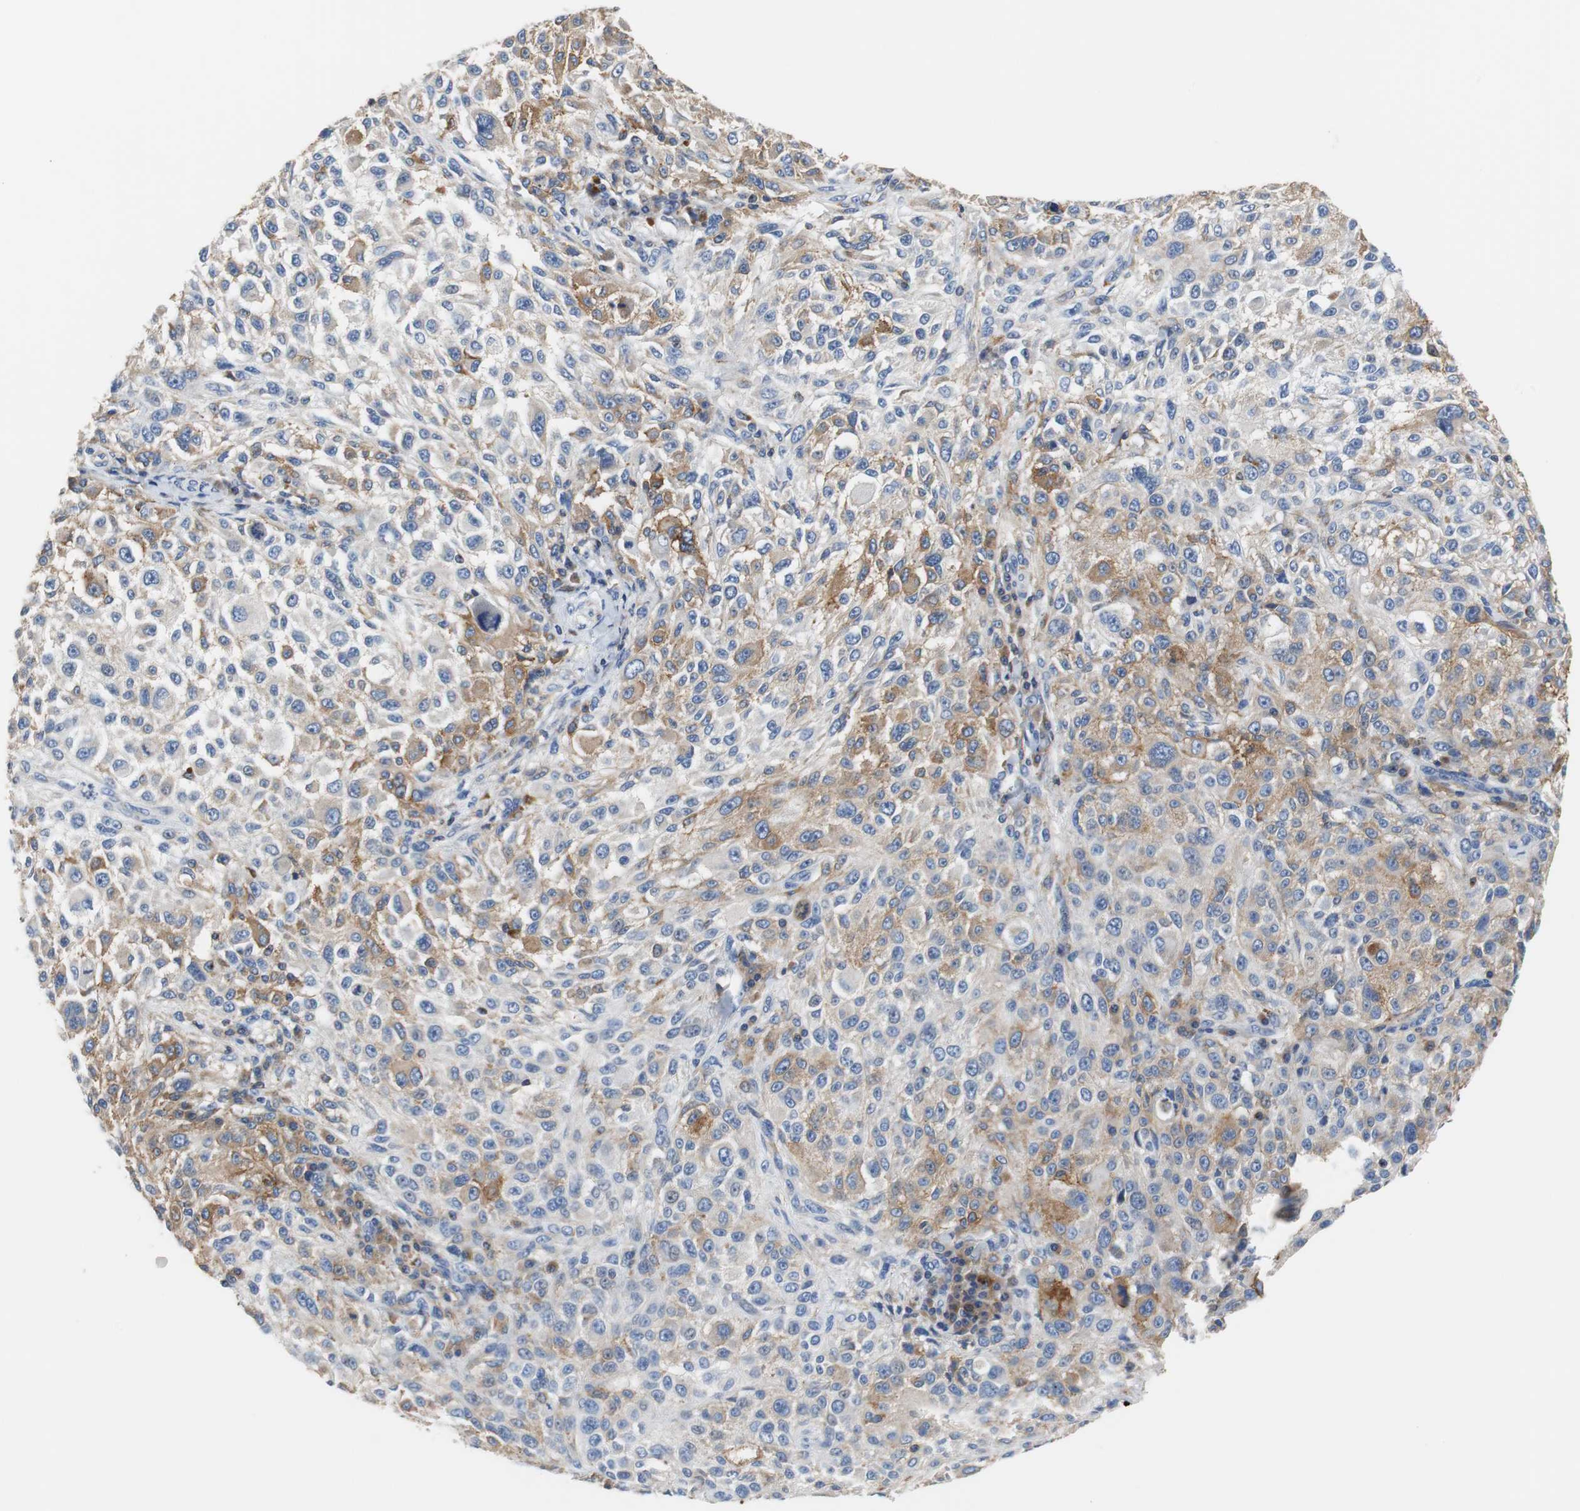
{"staining": {"intensity": "moderate", "quantity": "25%-75%", "location": "cytoplasmic/membranous"}, "tissue": "melanoma", "cell_type": "Tumor cells", "image_type": "cancer", "snomed": [{"axis": "morphology", "description": "Necrosis, NOS"}, {"axis": "morphology", "description": "Malignant melanoma, NOS"}, {"axis": "topography", "description": "Skin"}], "caption": "Immunohistochemical staining of human malignant melanoma demonstrates medium levels of moderate cytoplasmic/membranous protein positivity in about 25%-75% of tumor cells.", "gene": "VAMP8", "patient": {"sex": "female", "age": 87}}